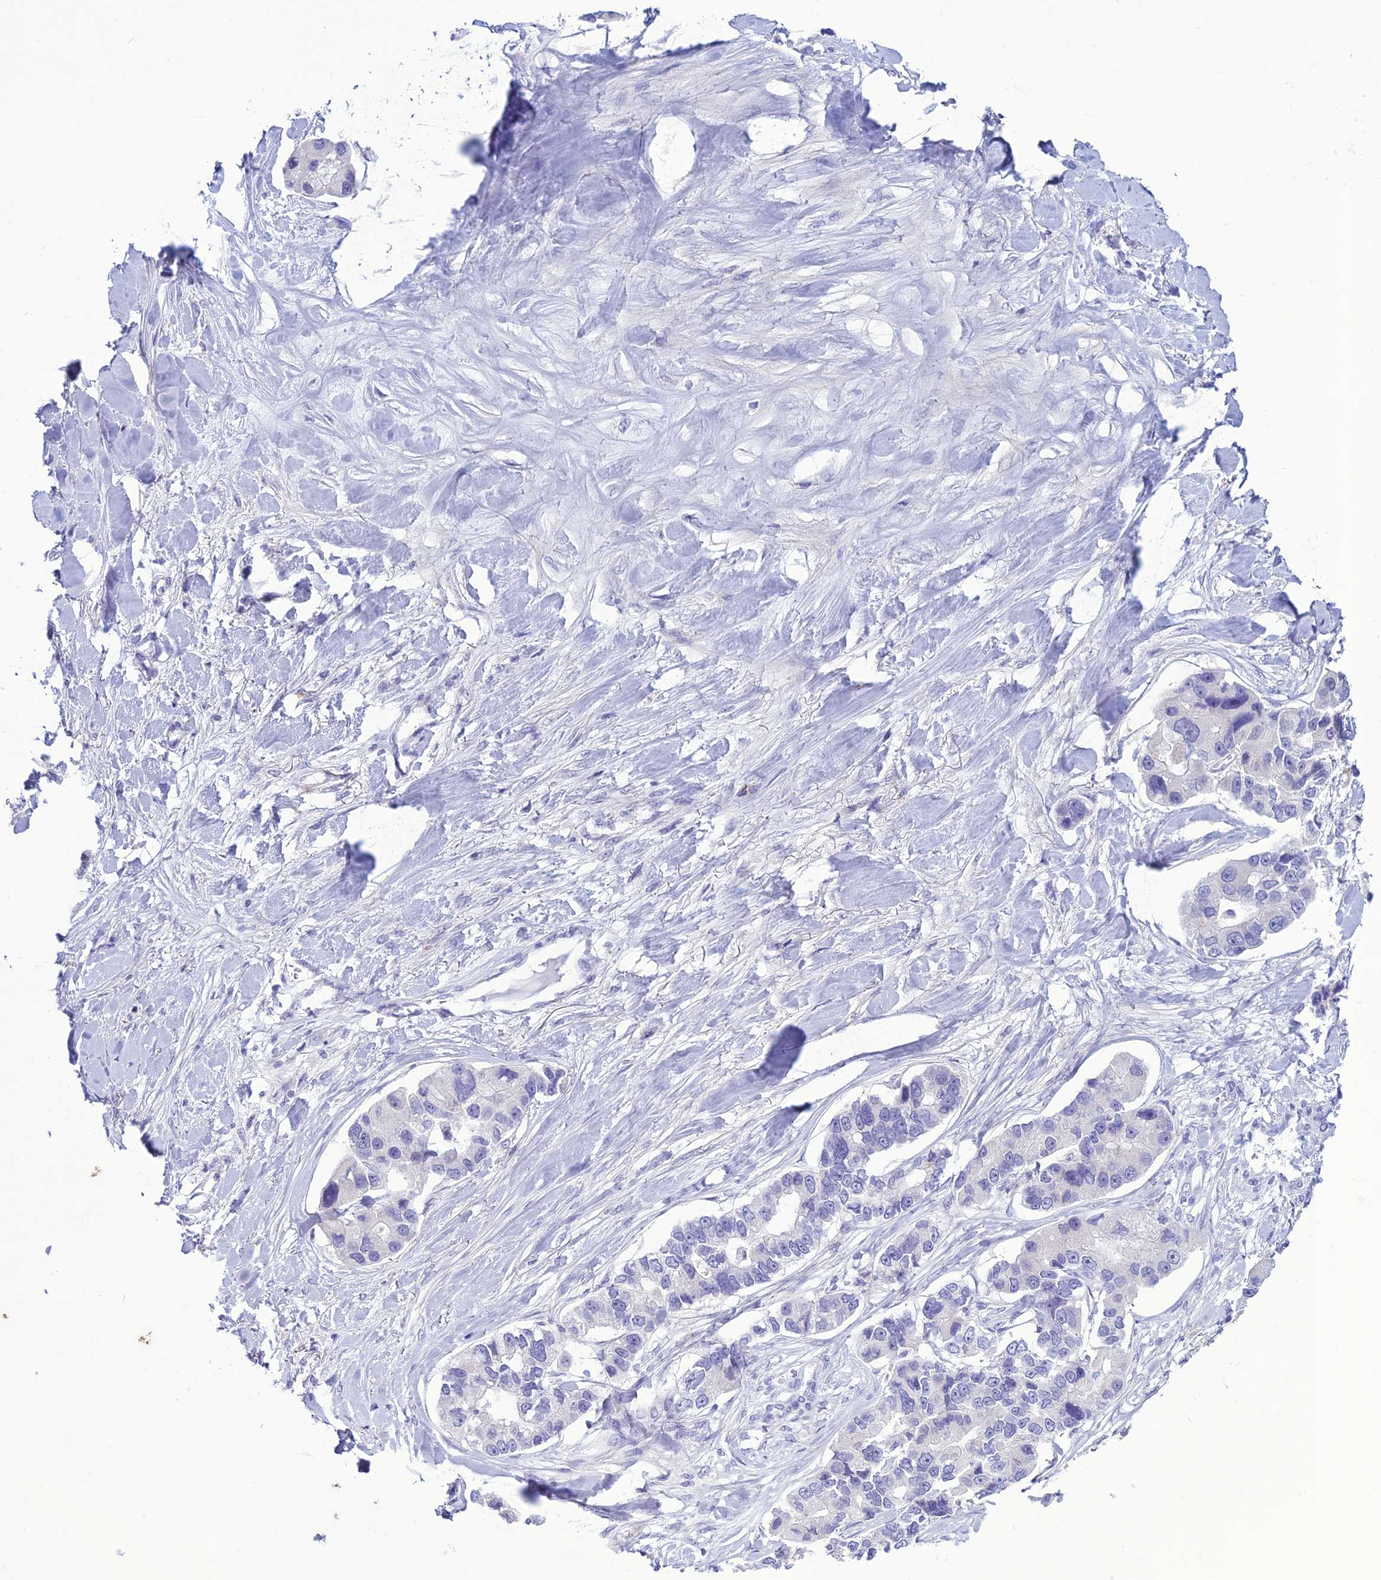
{"staining": {"intensity": "negative", "quantity": "none", "location": "none"}, "tissue": "lung cancer", "cell_type": "Tumor cells", "image_type": "cancer", "snomed": [{"axis": "morphology", "description": "Adenocarcinoma, NOS"}, {"axis": "topography", "description": "Lung"}], "caption": "A high-resolution photomicrograph shows IHC staining of lung cancer, which shows no significant positivity in tumor cells.", "gene": "CLEC2L", "patient": {"sex": "female", "age": 54}}